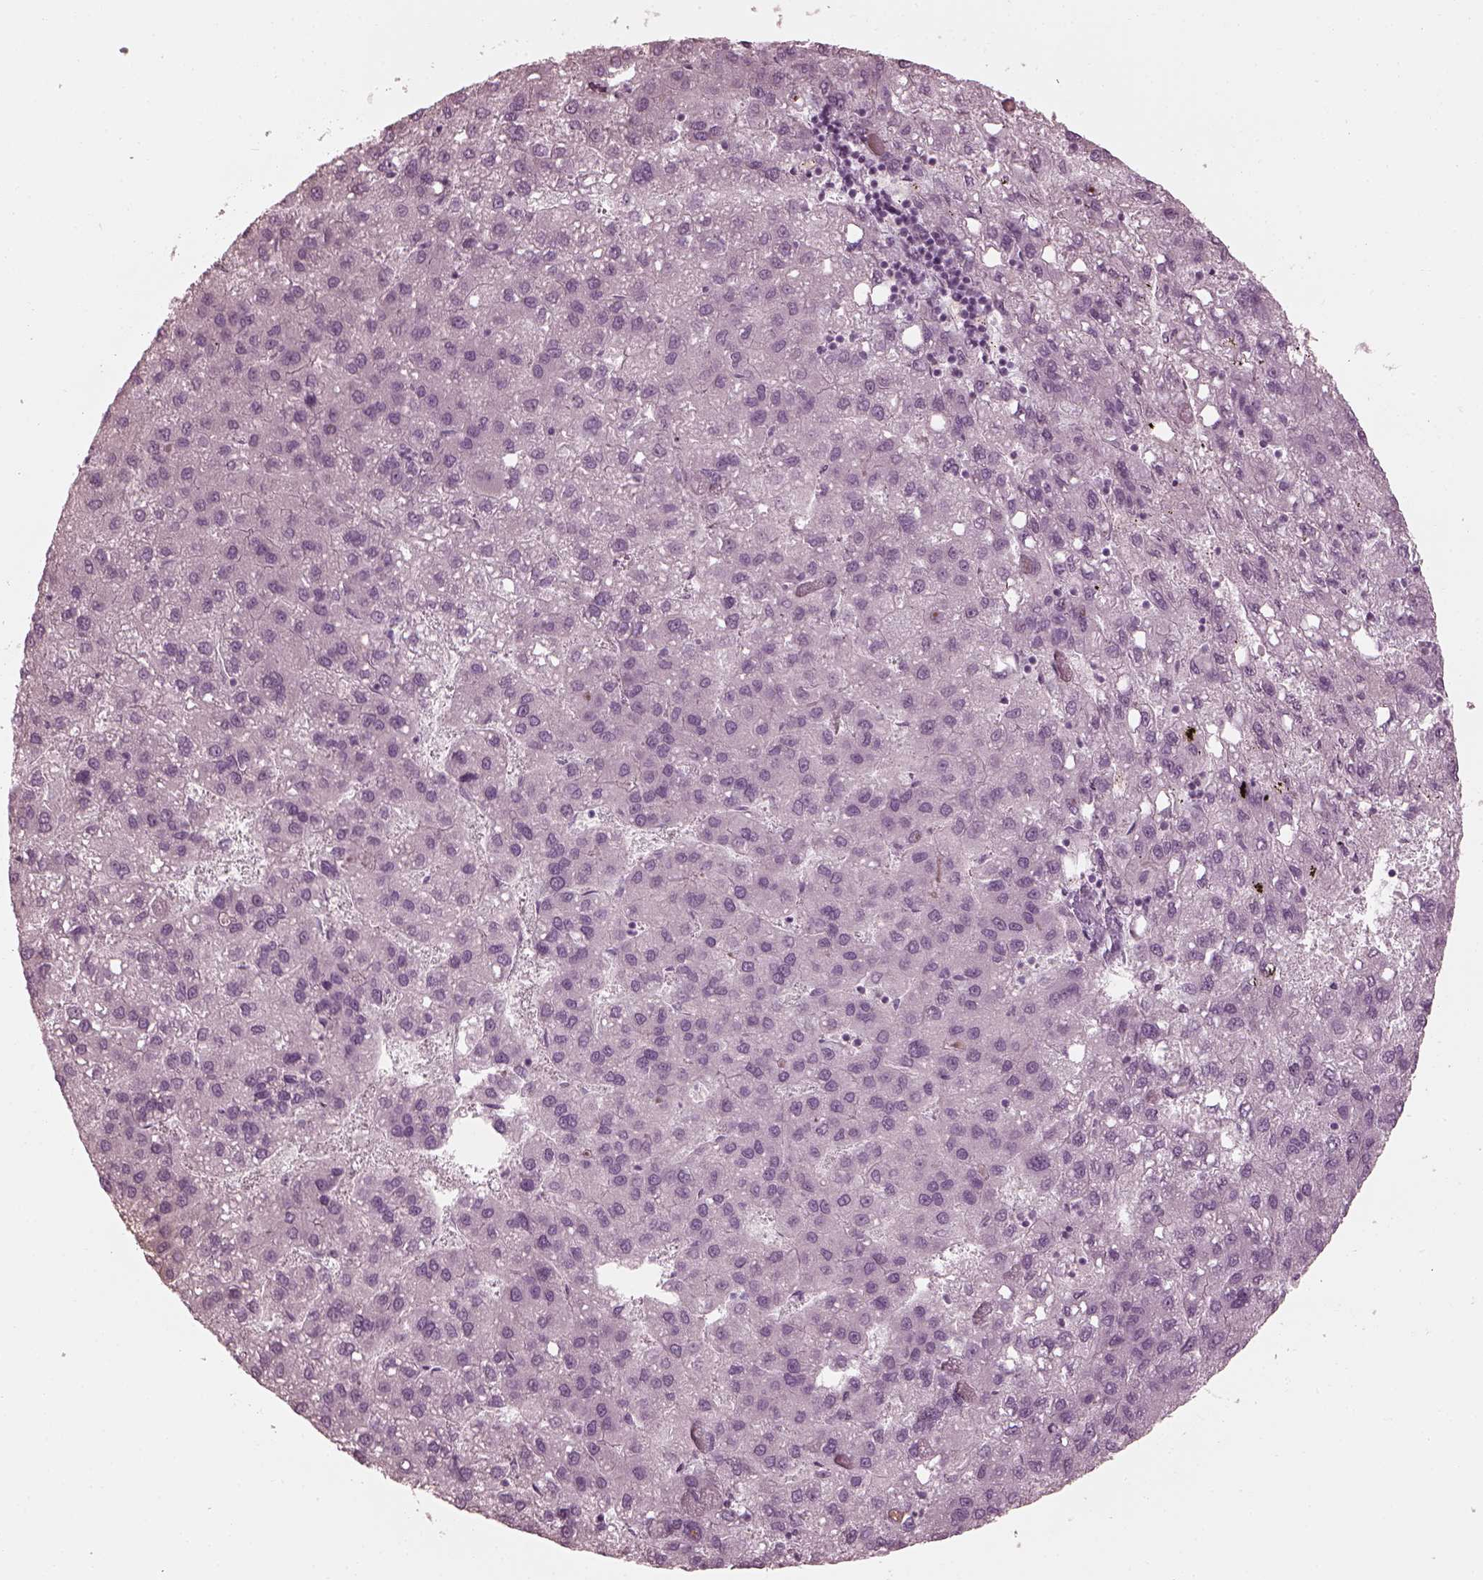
{"staining": {"intensity": "negative", "quantity": "none", "location": "none"}, "tissue": "liver cancer", "cell_type": "Tumor cells", "image_type": "cancer", "snomed": [{"axis": "morphology", "description": "Carcinoma, Hepatocellular, NOS"}, {"axis": "topography", "description": "Liver"}], "caption": "The IHC histopathology image has no significant positivity in tumor cells of hepatocellular carcinoma (liver) tissue.", "gene": "SAXO2", "patient": {"sex": "female", "age": 82}}